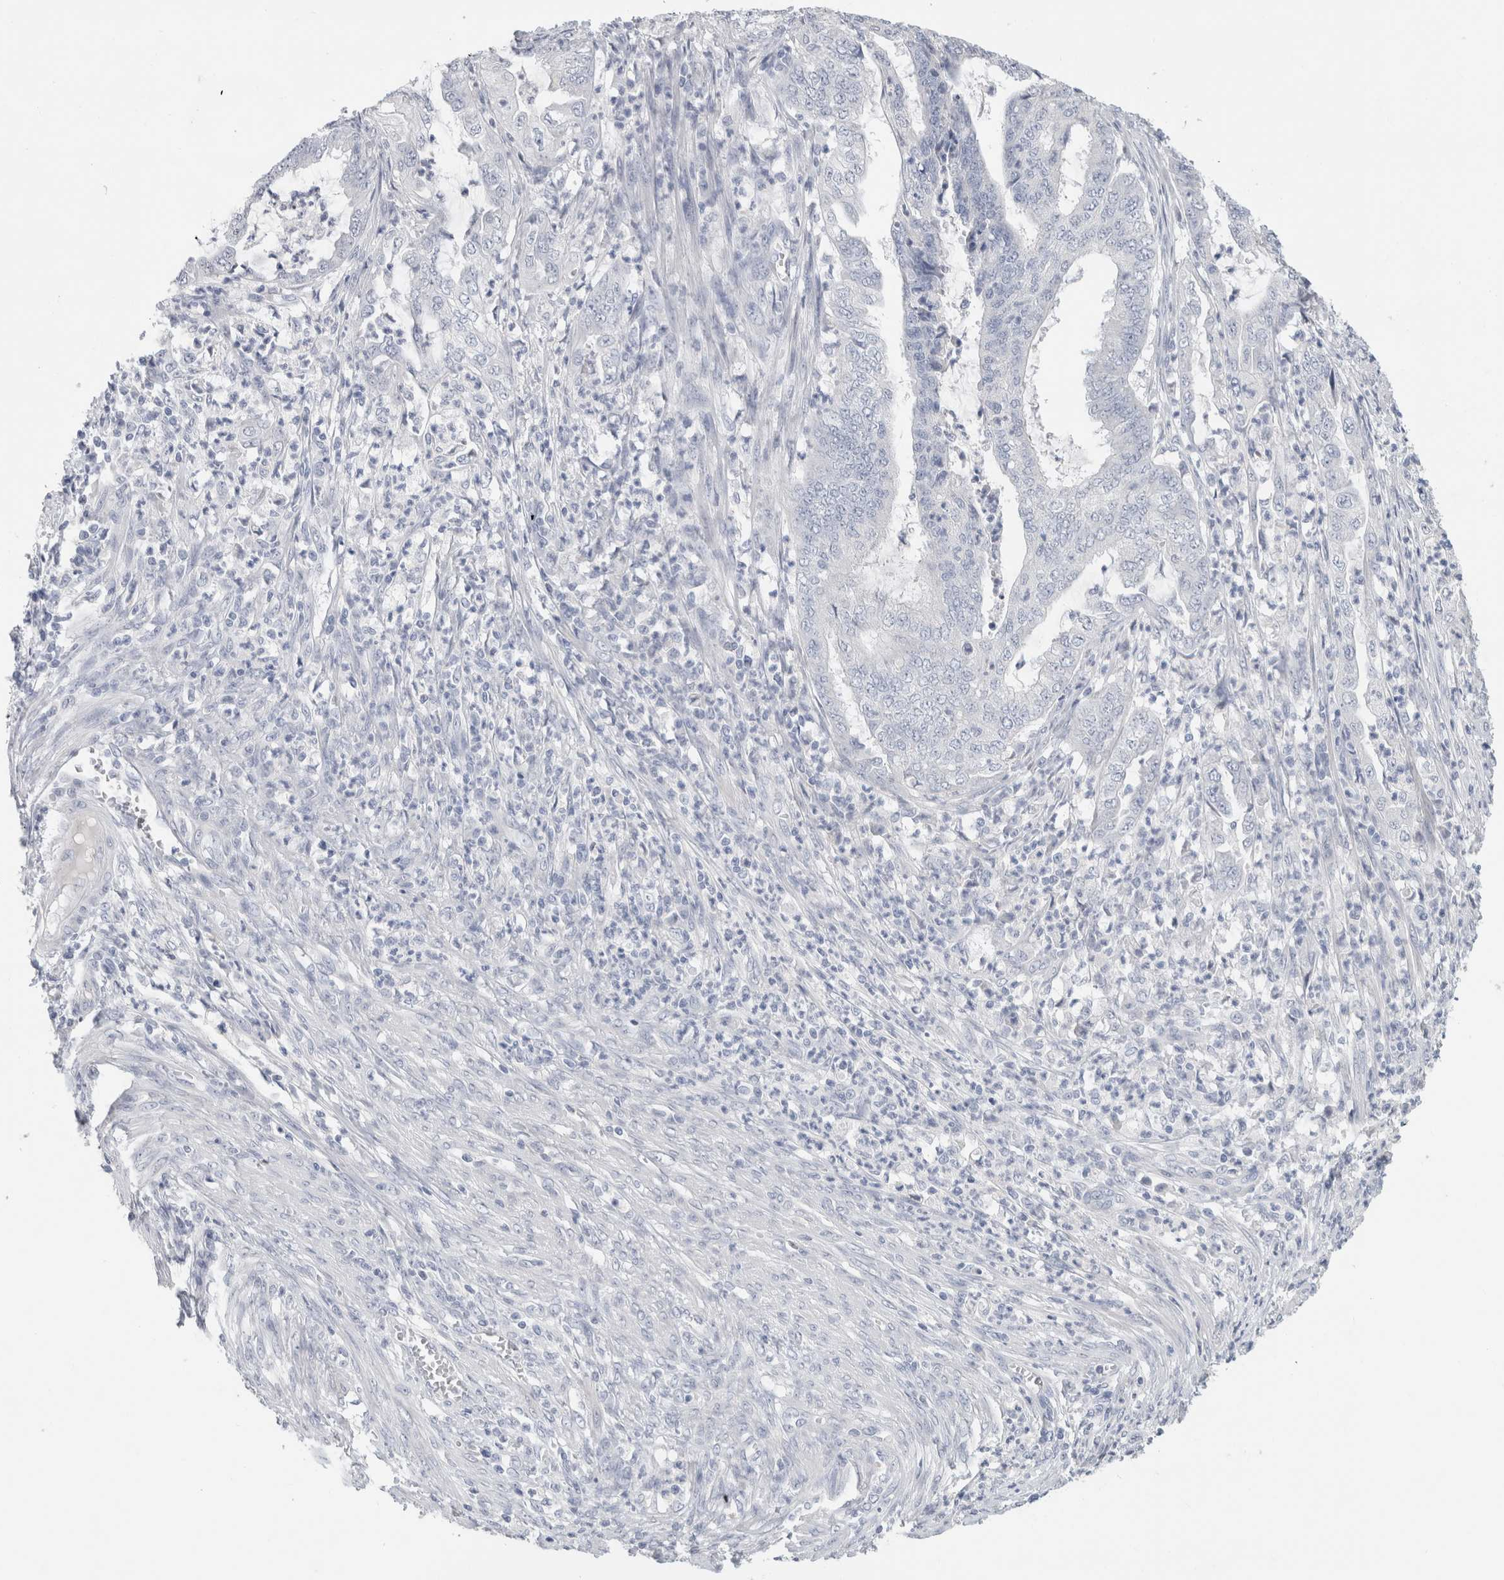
{"staining": {"intensity": "negative", "quantity": "none", "location": "none"}, "tissue": "endometrial cancer", "cell_type": "Tumor cells", "image_type": "cancer", "snomed": [{"axis": "morphology", "description": "Adenocarcinoma, NOS"}, {"axis": "topography", "description": "Endometrium"}], "caption": "This histopathology image is of endometrial cancer stained with immunohistochemistry to label a protein in brown with the nuclei are counter-stained blue. There is no staining in tumor cells. (DAB (3,3'-diaminobenzidine) immunohistochemistry (IHC) with hematoxylin counter stain).", "gene": "BCAN", "patient": {"sex": "female", "age": 51}}